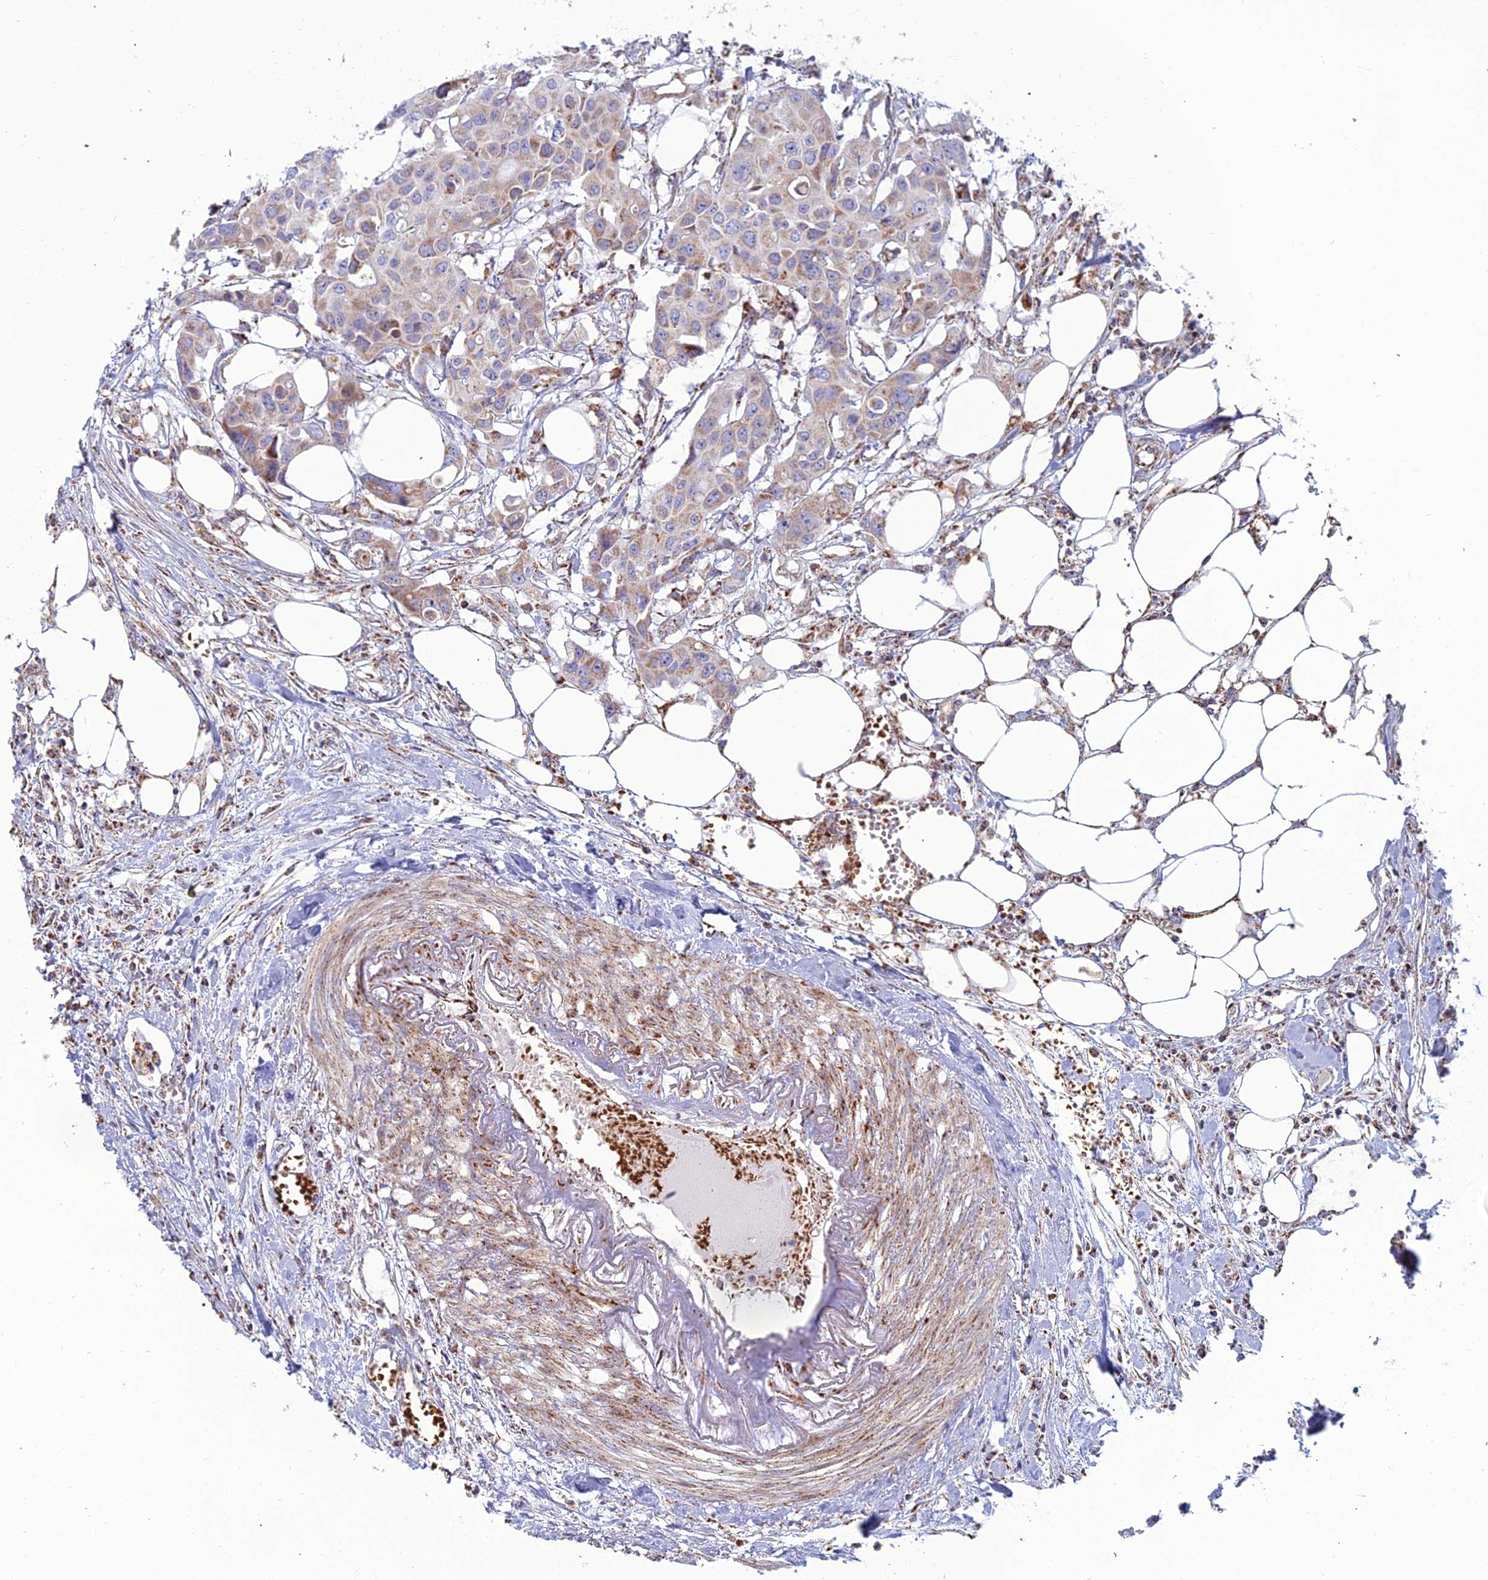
{"staining": {"intensity": "moderate", "quantity": "25%-75%", "location": "cytoplasmic/membranous"}, "tissue": "colorectal cancer", "cell_type": "Tumor cells", "image_type": "cancer", "snomed": [{"axis": "morphology", "description": "Adenocarcinoma, NOS"}, {"axis": "topography", "description": "Colon"}], "caption": "Colorectal cancer stained for a protein reveals moderate cytoplasmic/membranous positivity in tumor cells.", "gene": "SLC35F4", "patient": {"sex": "male", "age": 77}}